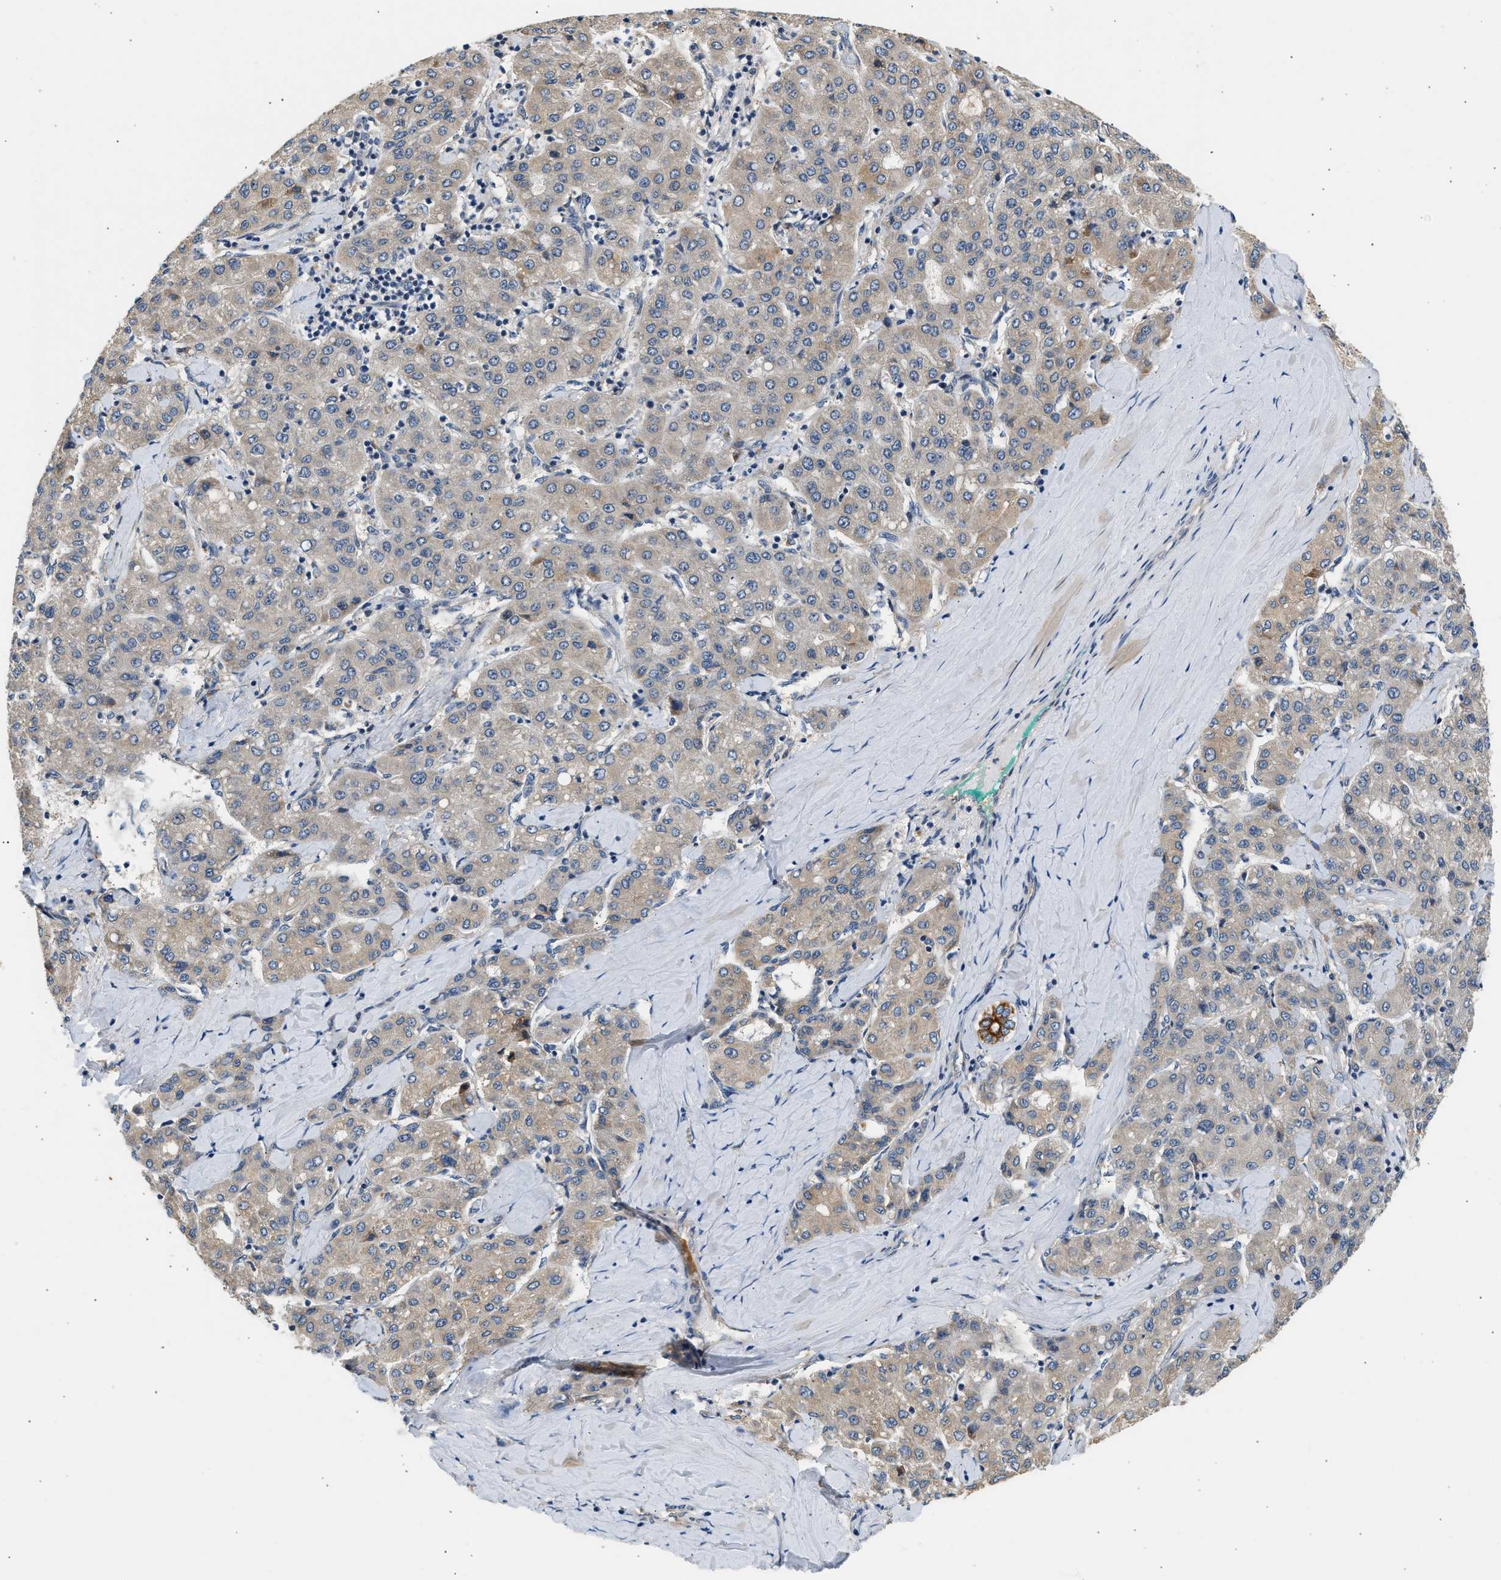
{"staining": {"intensity": "weak", "quantity": "25%-75%", "location": "cytoplasmic/membranous"}, "tissue": "liver cancer", "cell_type": "Tumor cells", "image_type": "cancer", "snomed": [{"axis": "morphology", "description": "Carcinoma, Hepatocellular, NOS"}, {"axis": "topography", "description": "Liver"}], "caption": "A brown stain labels weak cytoplasmic/membranous expression of a protein in human liver cancer tumor cells.", "gene": "WDR31", "patient": {"sex": "male", "age": 65}}